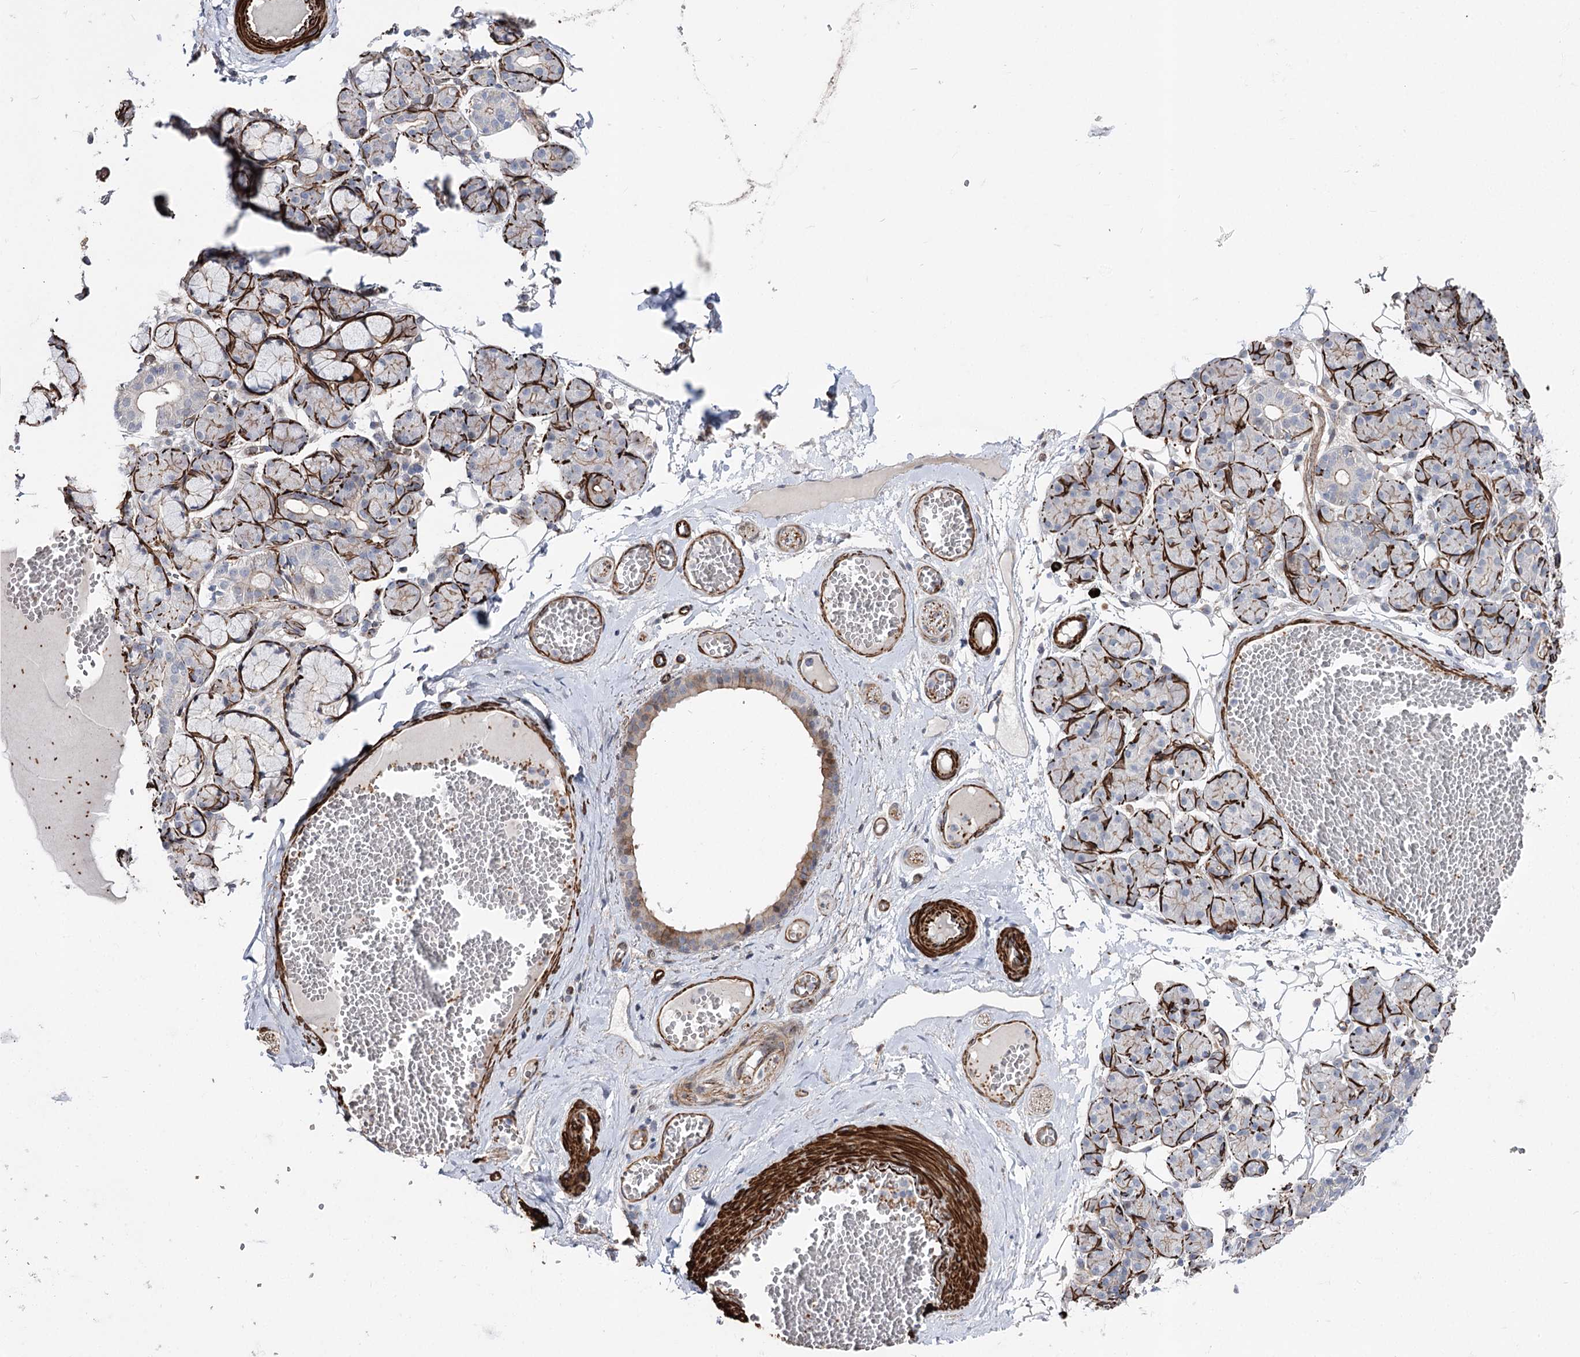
{"staining": {"intensity": "strong", "quantity": "<25%", "location": "cytoplasmic/membranous,nuclear"}, "tissue": "salivary gland", "cell_type": "Glandular cells", "image_type": "normal", "snomed": [{"axis": "morphology", "description": "Normal tissue, NOS"}, {"axis": "topography", "description": "Salivary gland"}], "caption": "Human salivary gland stained for a protein (brown) exhibits strong cytoplasmic/membranous,nuclear positive positivity in about <25% of glandular cells.", "gene": "ARHGAP20", "patient": {"sex": "male", "age": 63}}